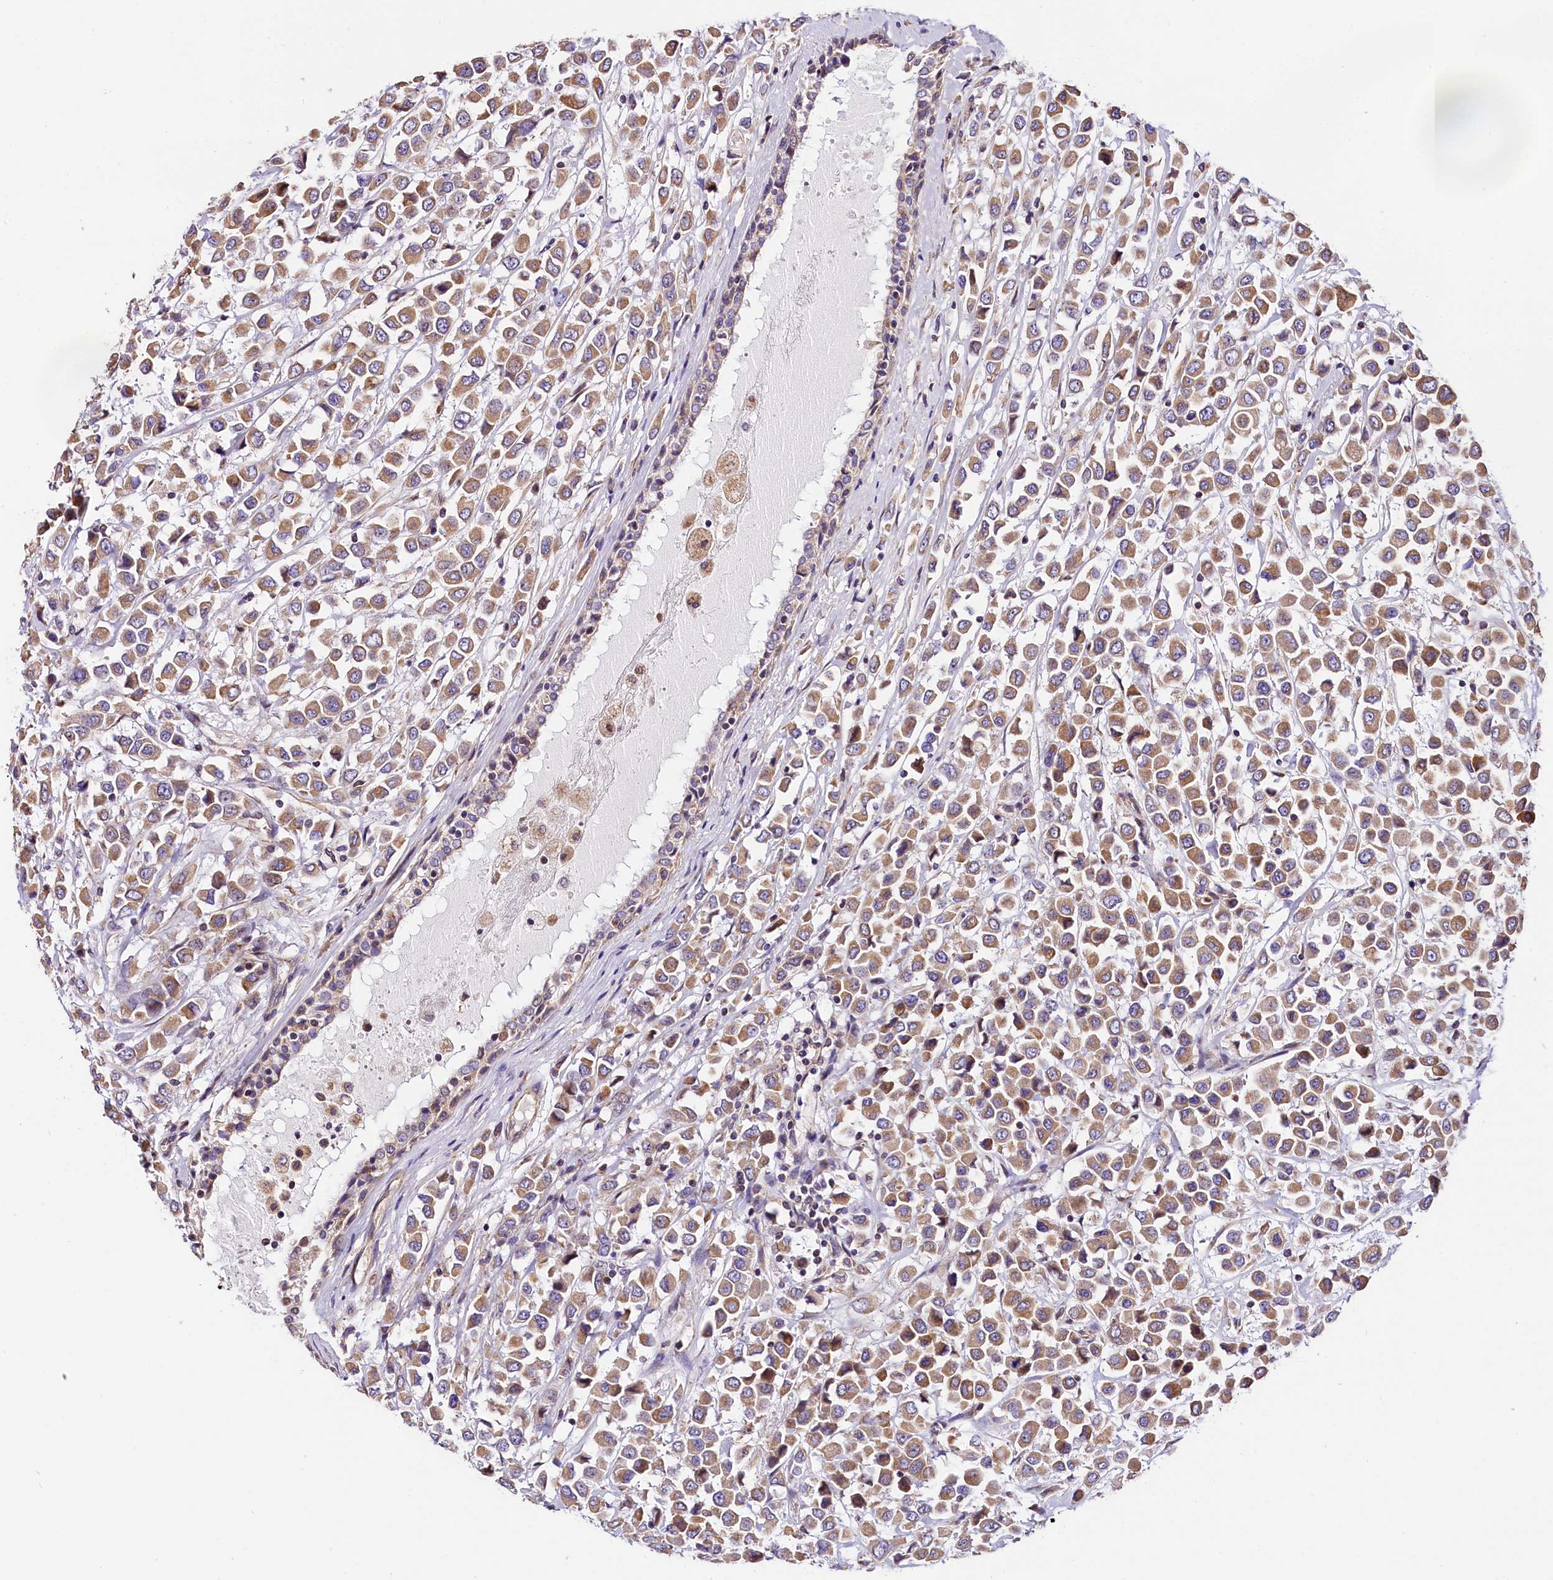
{"staining": {"intensity": "moderate", "quantity": ">75%", "location": "cytoplasmic/membranous"}, "tissue": "breast cancer", "cell_type": "Tumor cells", "image_type": "cancer", "snomed": [{"axis": "morphology", "description": "Duct carcinoma"}, {"axis": "topography", "description": "Breast"}], "caption": "Immunohistochemistry image of breast cancer stained for a protein (brown), which displays medium levels of moderate cytoplasmic/membranous staining in approximately >75% of tumor cells.", "gene": "ACAA2", "patient": {"sex": "female", "age": 61}}